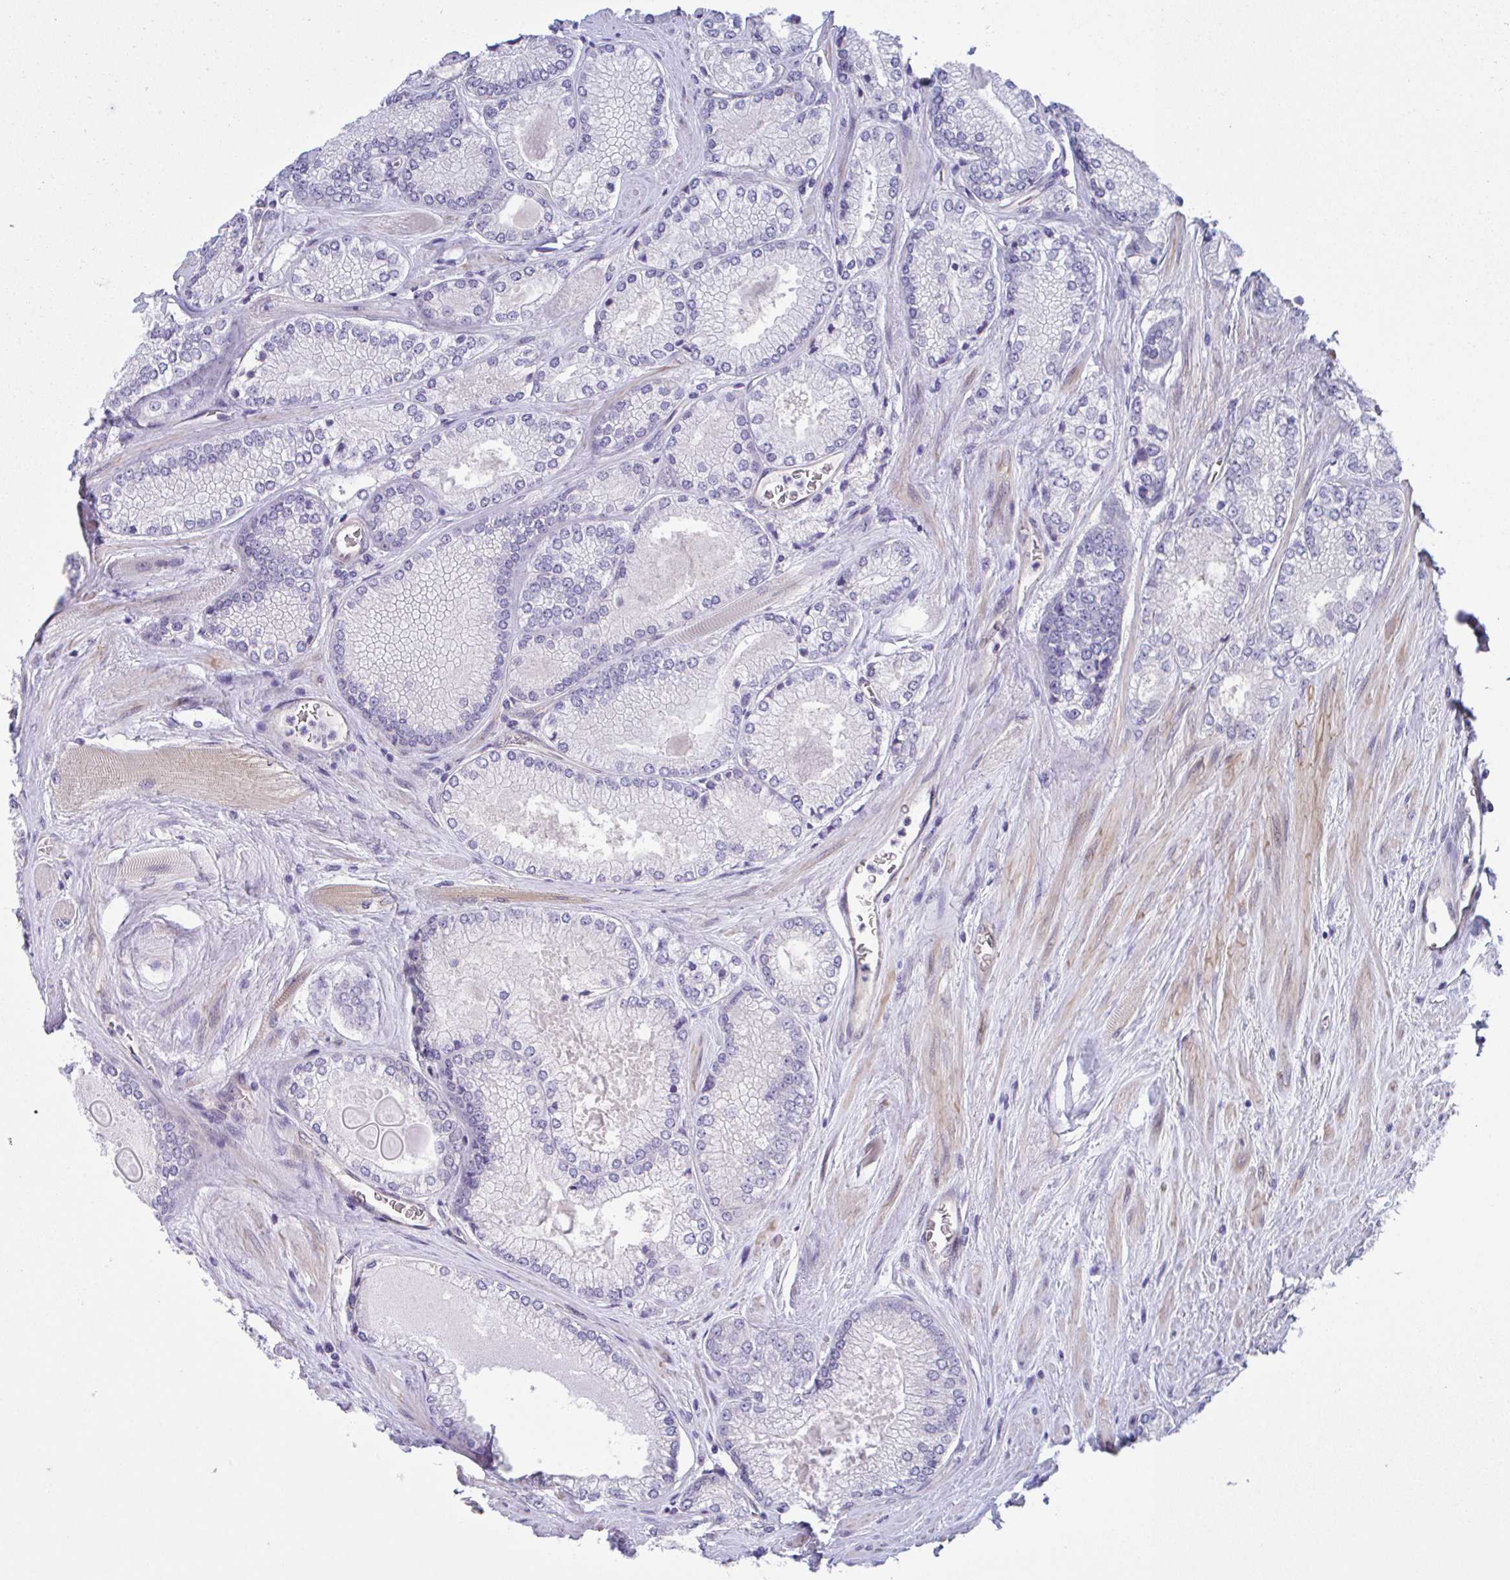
{"staining": {"intensity": "negative", "quantity": "none", "location": "none"}, "tissue": "prostate cancer", "cell_type": "Tumor cells", "image_type": "cancer", "snomed": [{"axis": "morphology", "description": "Adenocarcinoma, Low grade"}, {"axis": "topography", "description": "Prostate"}], "caption": "Prostate cancer was stained to show a protein in brown. There is no significant positivity in tumor cells. The staining was performed using DAB (3,3'-diaminobenzidine) to visualize the protein expression in brown, while the nuclei were stained in blue with hematoxylin (Magnification: 20x).", "gene": "ZBED3", "patient": {"sex": "male", "age": 67}}